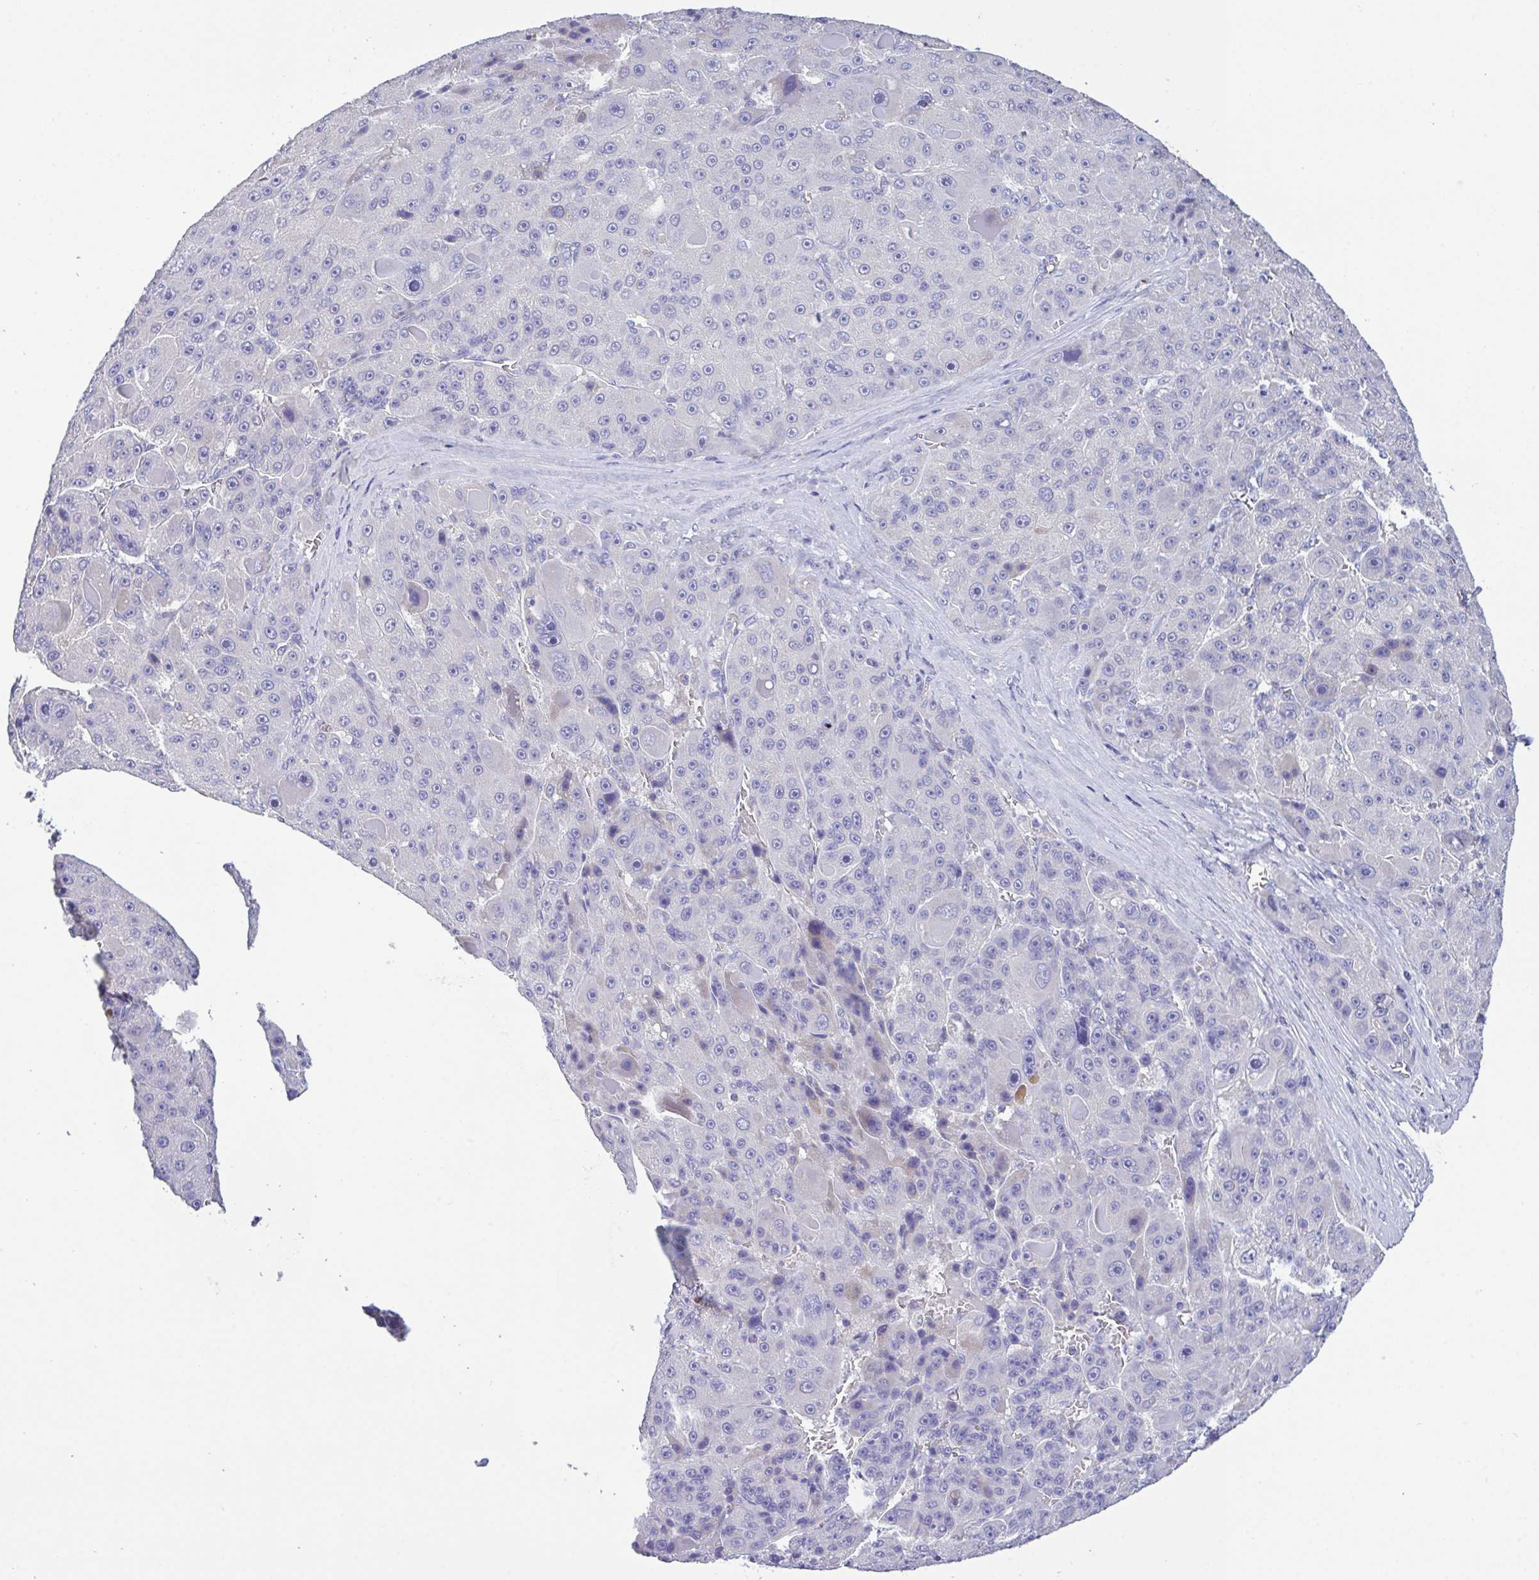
{"staining": {"intensity": "negative", "quantity": "none", "location": "none"}, "tissue": "liver cancer", "cell_type": "Tumor cells", "image_type": "cancer", "snomed": [{"axis": "morphology", "description": "Carcinoma, Hepatocellular, NOS"}, {"axis": "topography", "description": "Liver"}], "caption": "Image shows no protein expression in tumor cells of liver hepatocellular carcinoma tissue.", "gene": "CA10", "patient": {"sex": "male", "age": 76}}